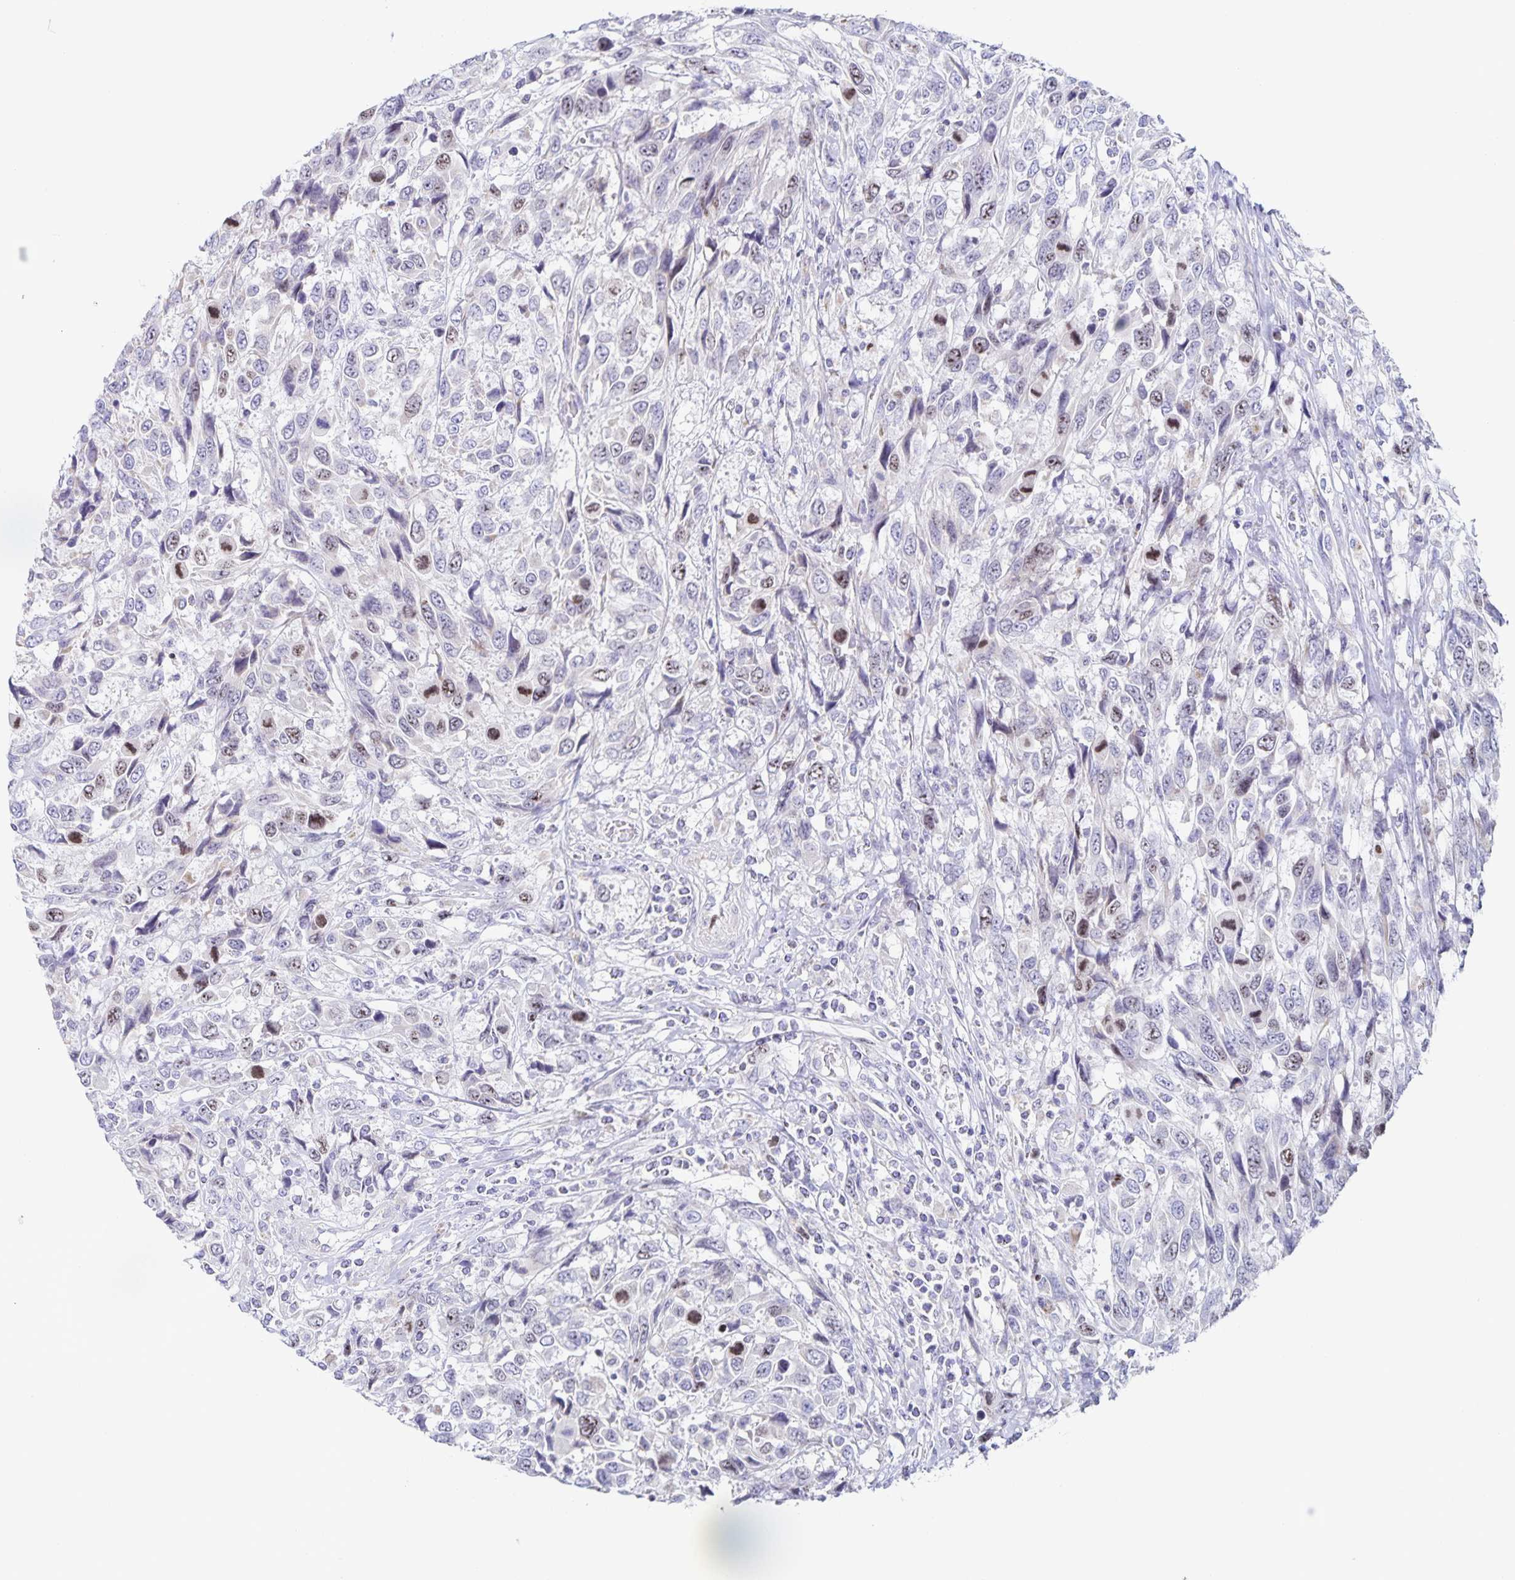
{"staining": {"intensity": "weak", "quantity": "25%-75%", "location": "nuclear"}, "tissue": "urothelial cancer", "cell_type": "Tumor cells", "image_type": "cancer", "snomed": [{"axis": "morphology", "description": "Urothelial carcinoma, High grade"}, {"axis": "topography", "description": "Urinary bladder"}], "caption": "Immunohistochemical staining of urothelial cancer shows low levels of weak nuclear expression in approximately 25%-75% of tumor cells. The staining was performed using DAB, with brown indicating positive protein expression. Nuclei are stained blue with hematoxylin.", "gene": "CENPH", "patient": {"sex": "female", "age": 70}}